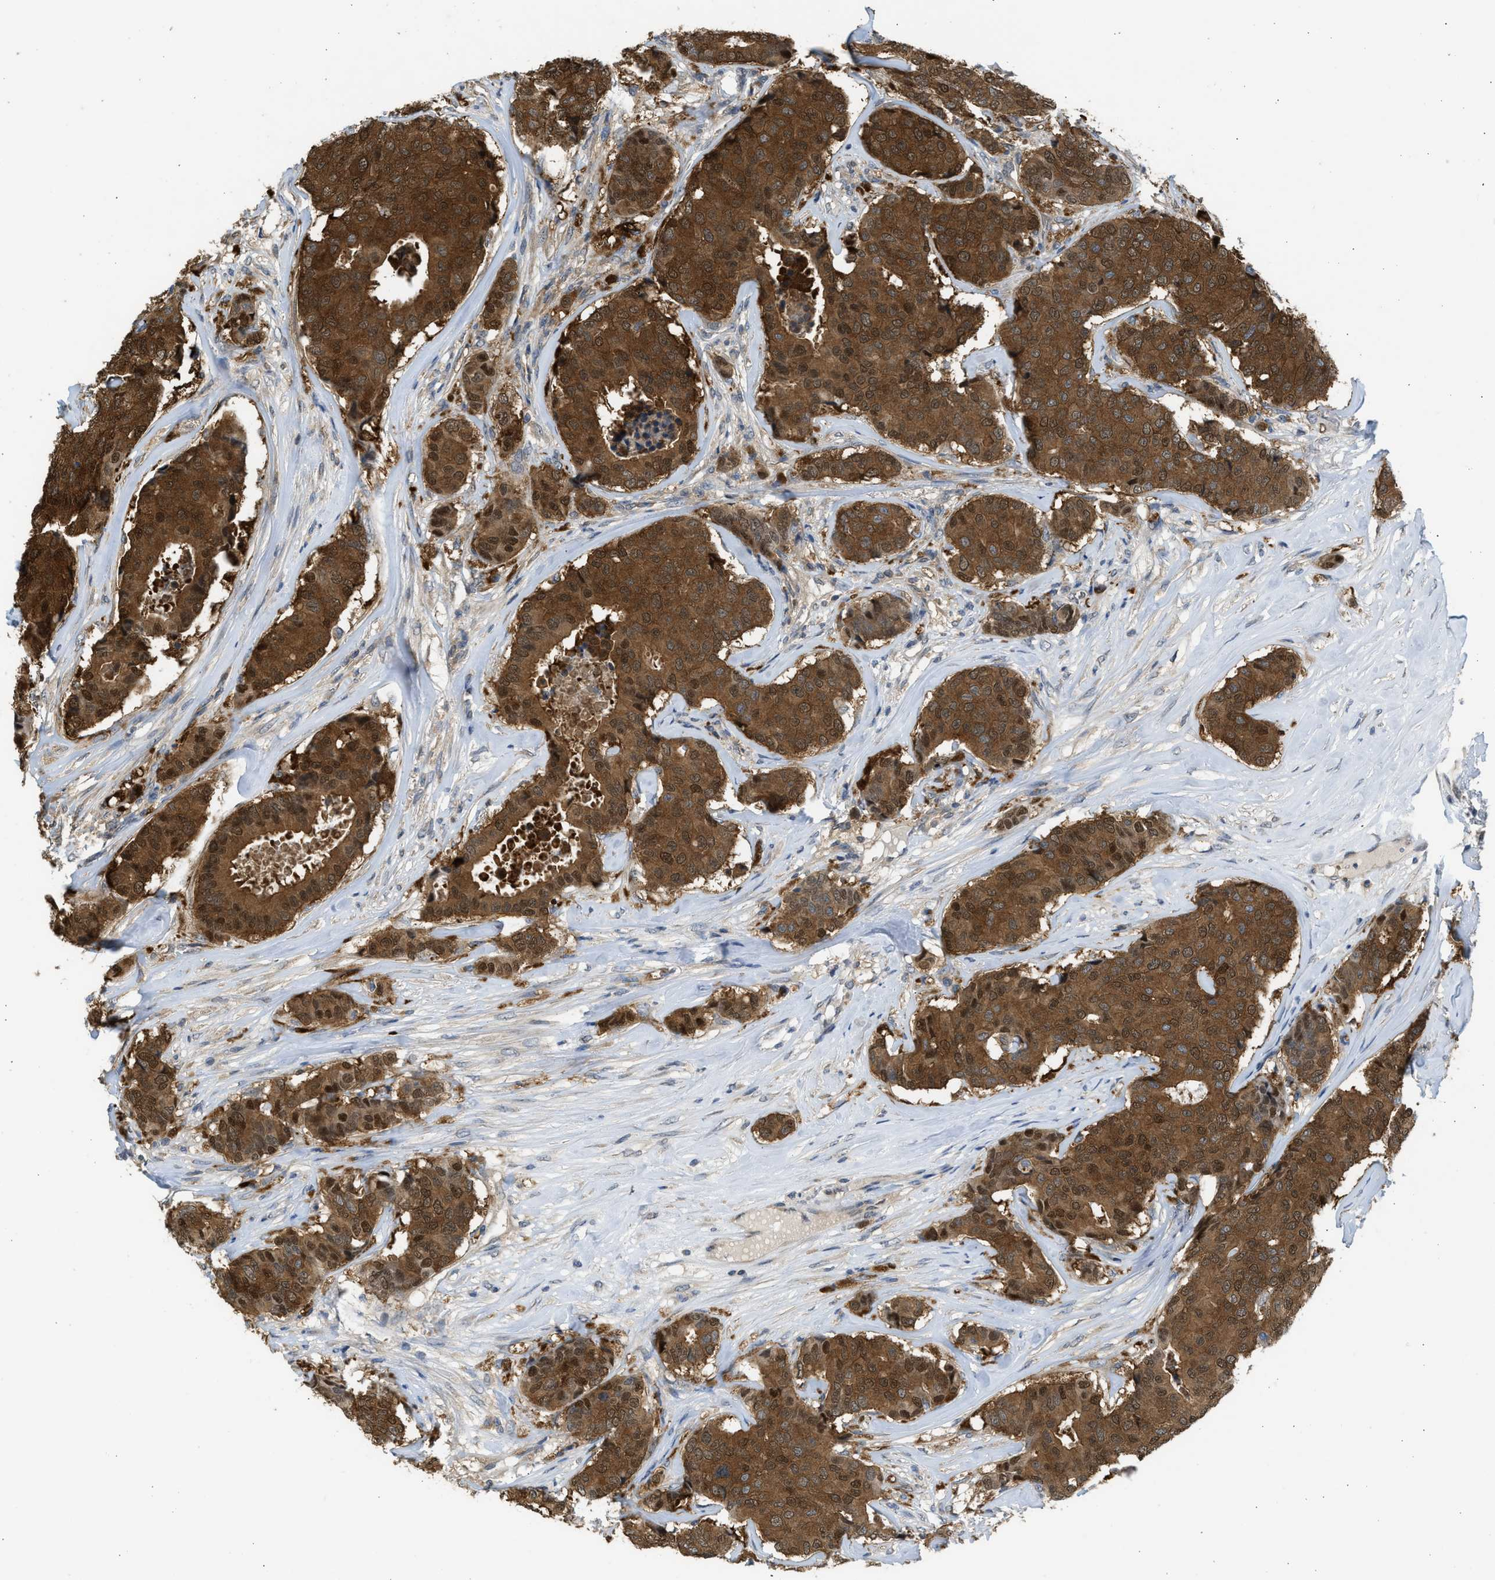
{"staining": {"intensity": "strong", "quantity": ">75%", "location": "cytoplasmic/membranous,nuclear"}, "tissue": "breast cancer", "cell_type": "Tumor cells", "image_type": "cancer", "snomed": [{"axis": "morphology", "description": "Duct carcinoma"}, {"axis": "topography", "description": "Breast"}], "caption": "Breast cancer (infiltrating ductal carcinoma) stained for a protein reveals strong cytoplasmic/membranous and nuclear positivity in tumor cells.", "gene": "MAPK7", "patient": {"sex": "female", "age": 75}}